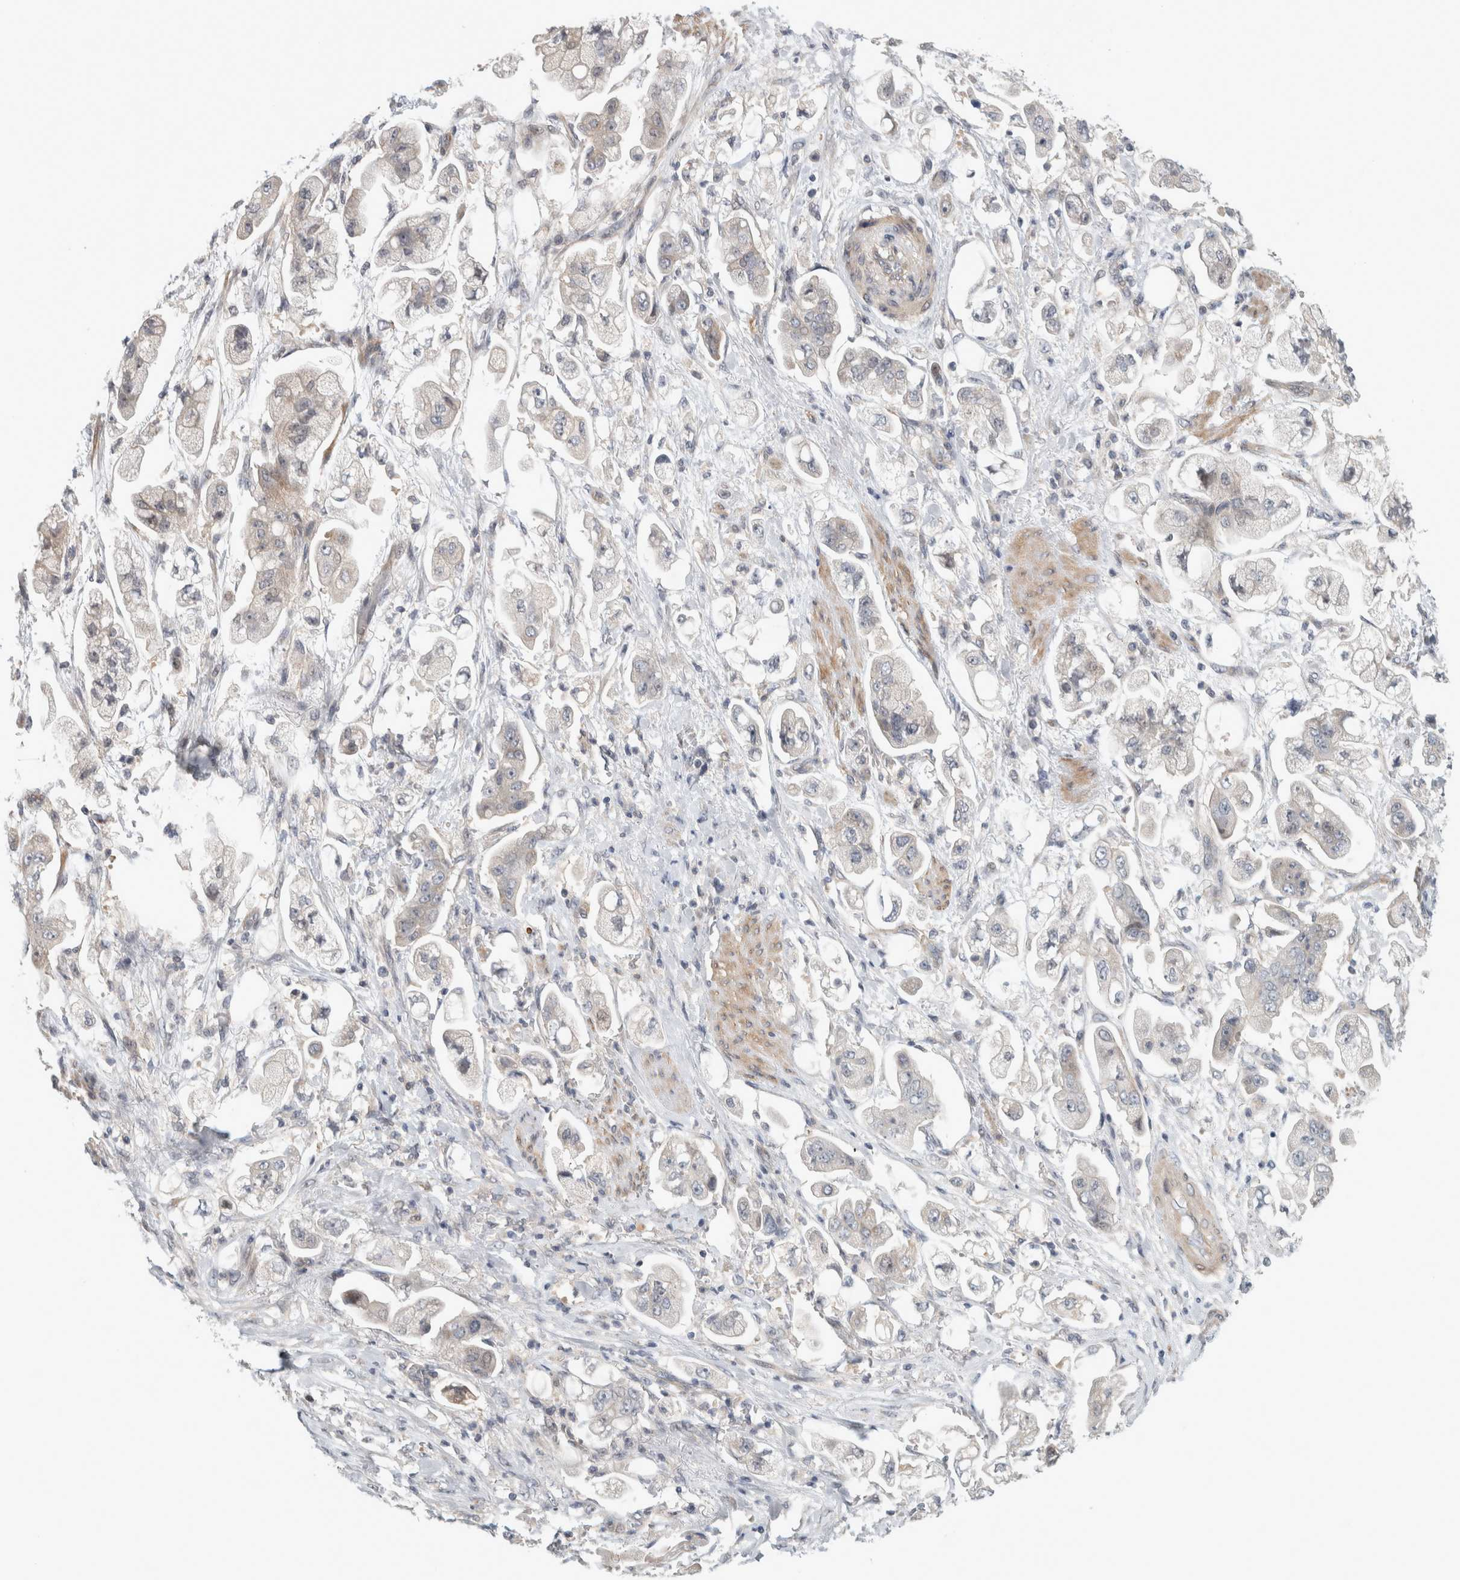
{"staining": {"intensity": "weak", "quantity": "<25%", "location": "cytoplasmic/membranous"}, "tissue": "stomach cancer", "cell_type": "Tumor cells", "image_type": "cancer", "snomed": [{"axis": "morphology", "description": "Adenocarcinoma, NOS"}, {"axis": "topography", "description": "Stomach"}], "caption": "This is an immunohistochemistry (IHC) histopathology image of adenocarcinoma (stomach). There is no staining in tumor cells.", "gene": "ZNF804B", "patient": {"sex": "male", "age": 62}}